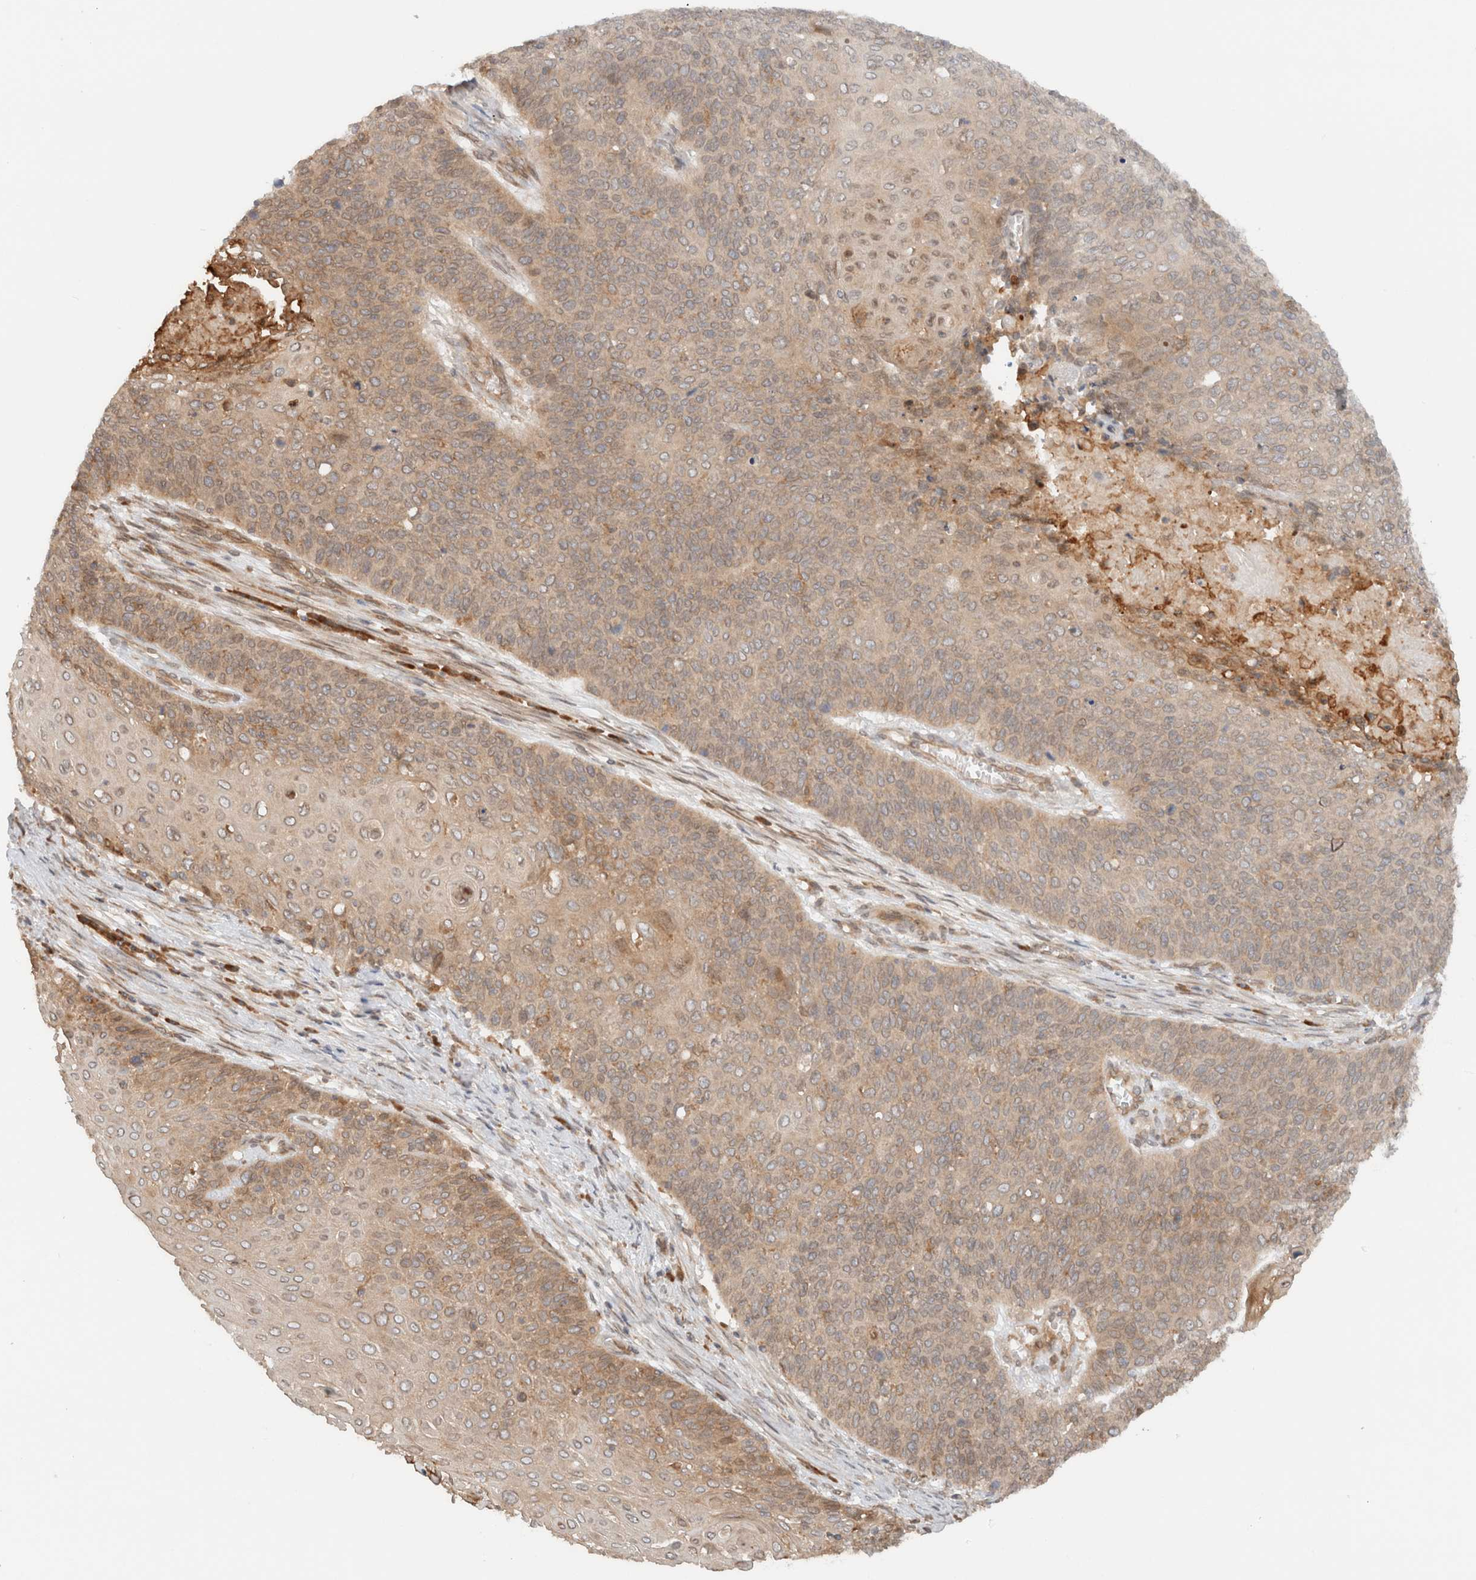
{"staining": {"intensity": "weak", "quantity": ">75%", "location": "cytoplasmic/membranous"}, "tissue": "cervical cancer", "cell_type": "Tumor cells", "image_type": "cancer", "snomed": [{"axis": "morphology", "description": "Squamous cell carcinoma, NOS"}, {"axis": "topography", "description": "Cervix"}], "caption": "The micrograph reveals staining of cervical cancer, revealing weak cytoplasmic/membranous protein positivity (brown color) within tumor cells. The protein is shown in brown color, while the nuclei are stained blue.", "gene": "ARFGEF2", "patient": {"sex": "female", "age": 39}}